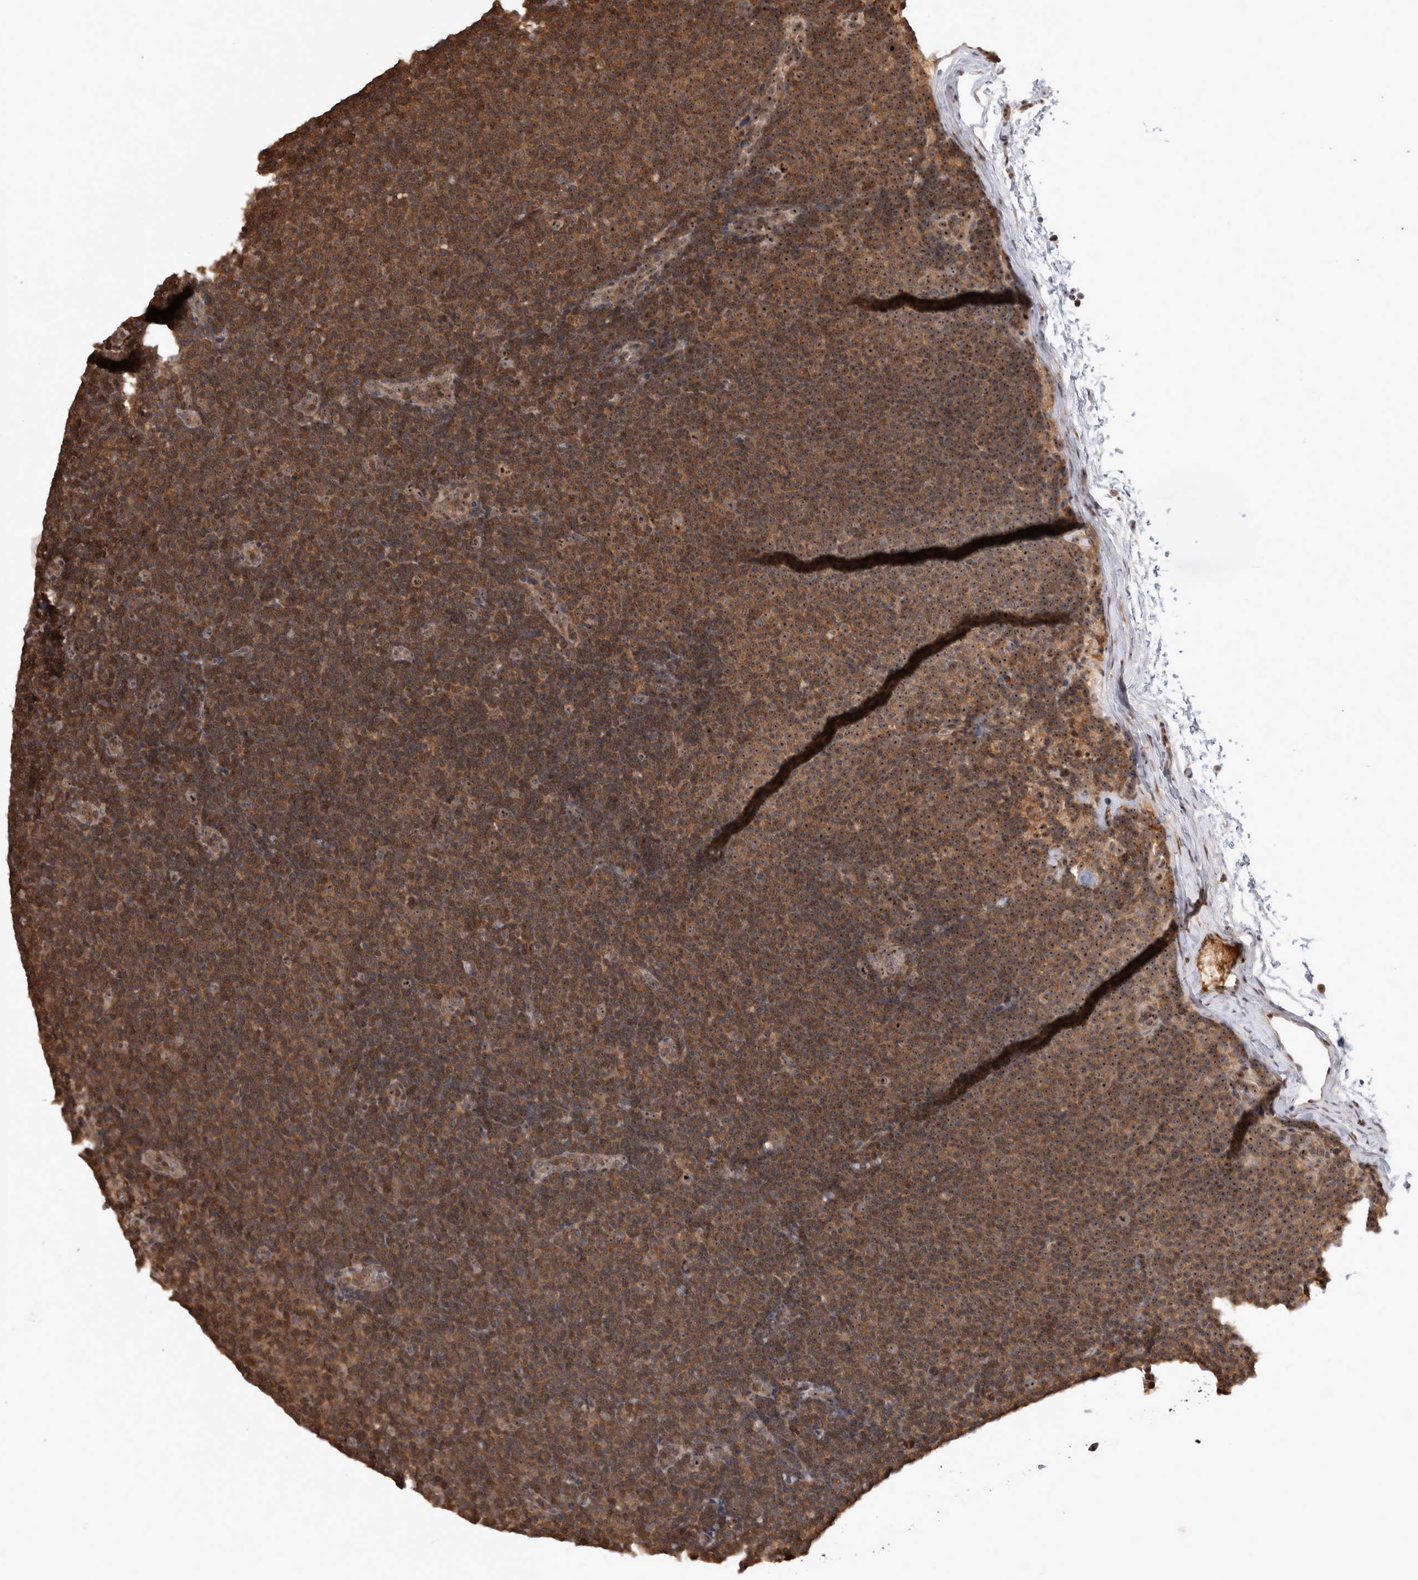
{"staining": {"intensity": "moderate", "quantity": ">75%", "location": "cytoplasmic/membranous,nuclear"}, "tissue": "lymphoma", "cell_type": "Tumor cells", "image_type": "cancer", "snomed": [{"axis": "morphology", "description": "Malignant lymphoma, non-Hodgkin's type, Low grade"}, {"axis": "topography", "description": "Lymph node"}], "caption": "Immunohistochemical staining of human low-grade malignant lymphoma, non-Hodgkin's type displays moderate cytoplasmic/membranous and nuclear protein expression in approximately >75% of tumor cells.", "gene": "TDRD7", "patient": {"sex": "female", "age": 53}}